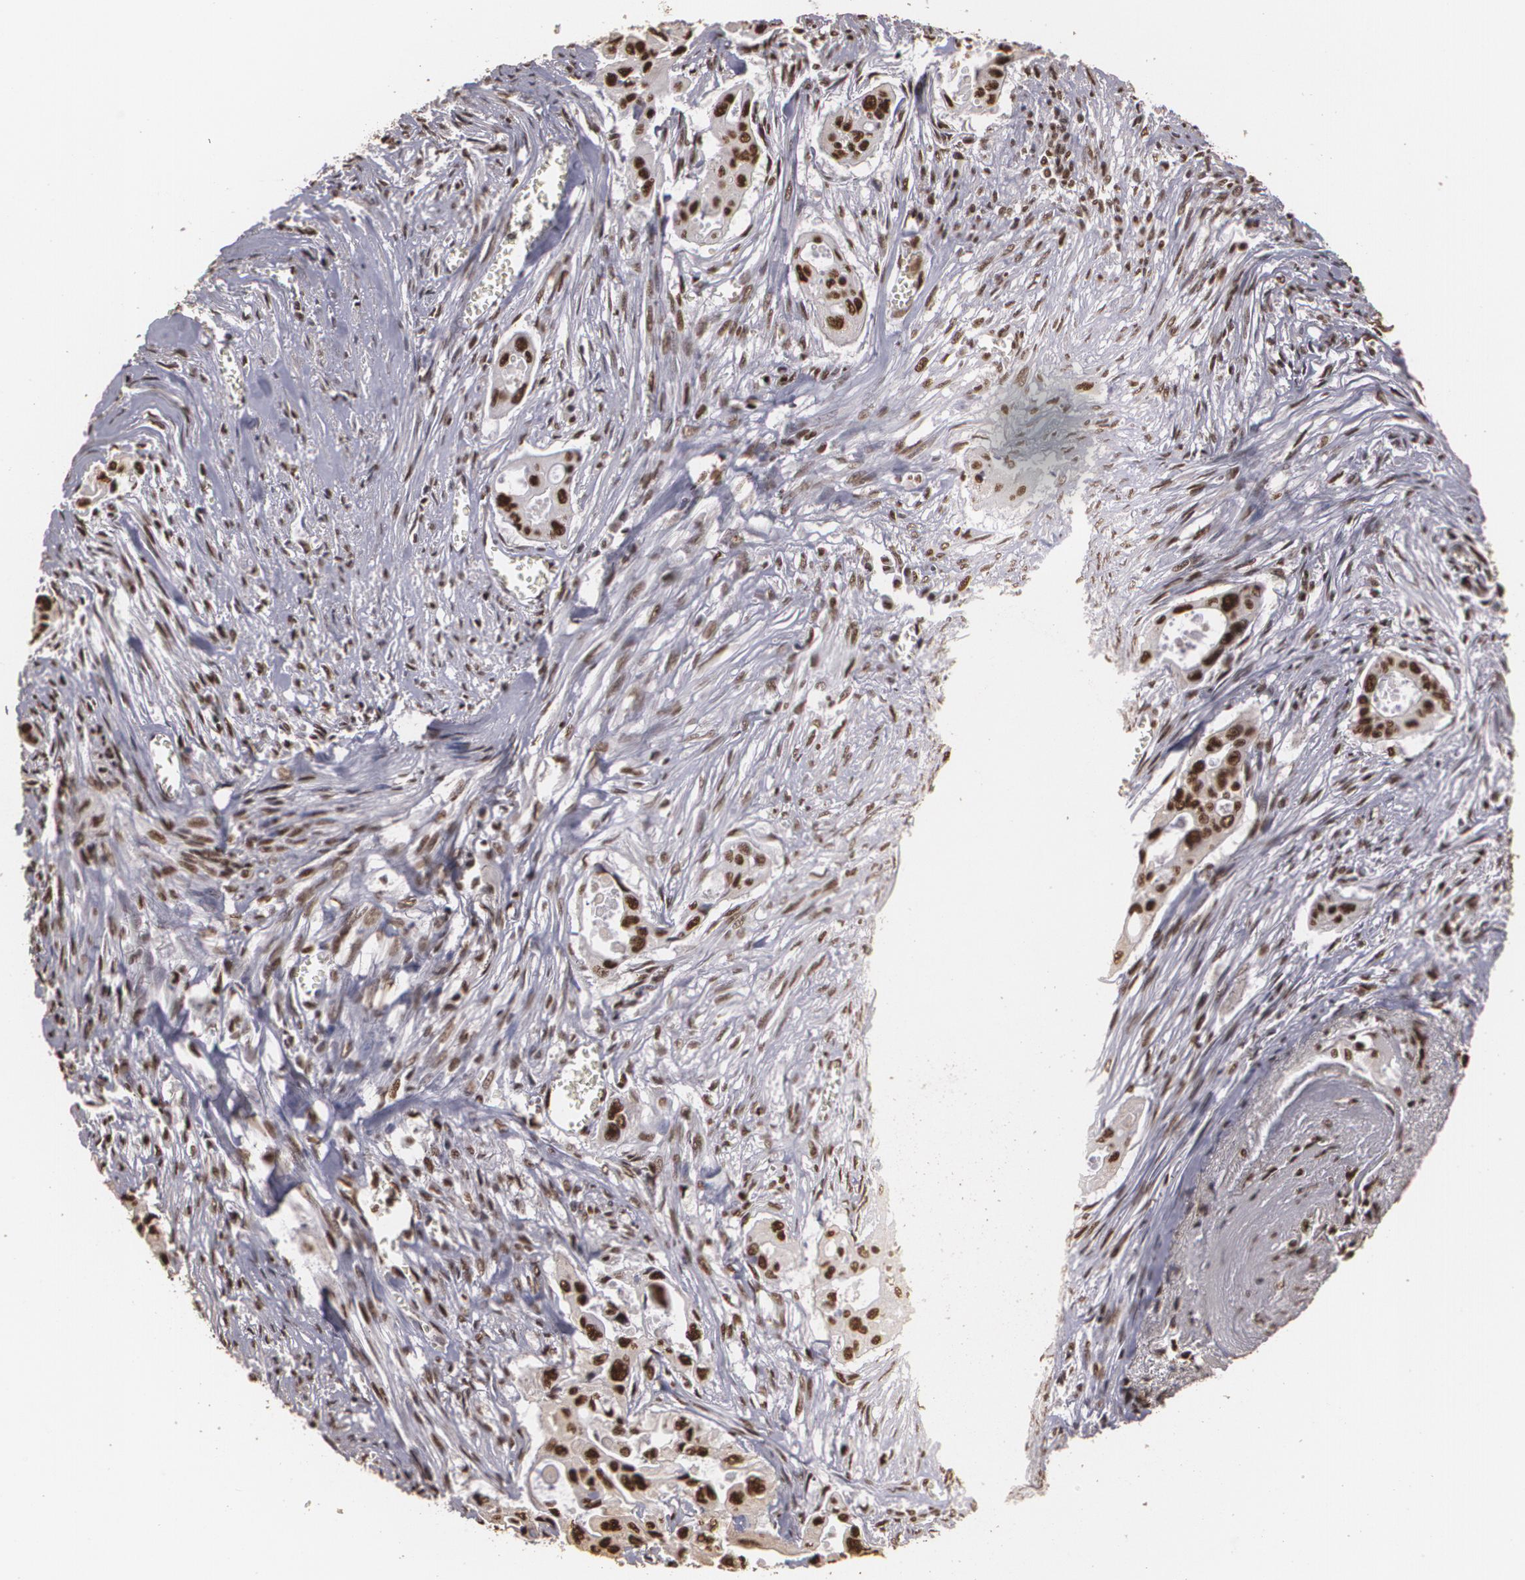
{"staining": {"intensity": "strong", "quantity": ">75%", "location": "cytoplasmic/membranous,nuclear"}, "tissue": "pancreatic cancer", "cell_type": "Tumor cells", "image_type": "cancer", "snomed": [{"axis": "morphology", "description": "Adenocarcinoma, NOS"}, {"axis": "topography", "description": "Pancreas"}], "caption": "Protein expression analysis of human pancreatic adenocarcinoma reveals strong cytoplasmic/membranous and nuclear expression in approximately >75% of tumor cells.", "gene": "RCOR1", "patient": {"sex": "male", "age": 77}}